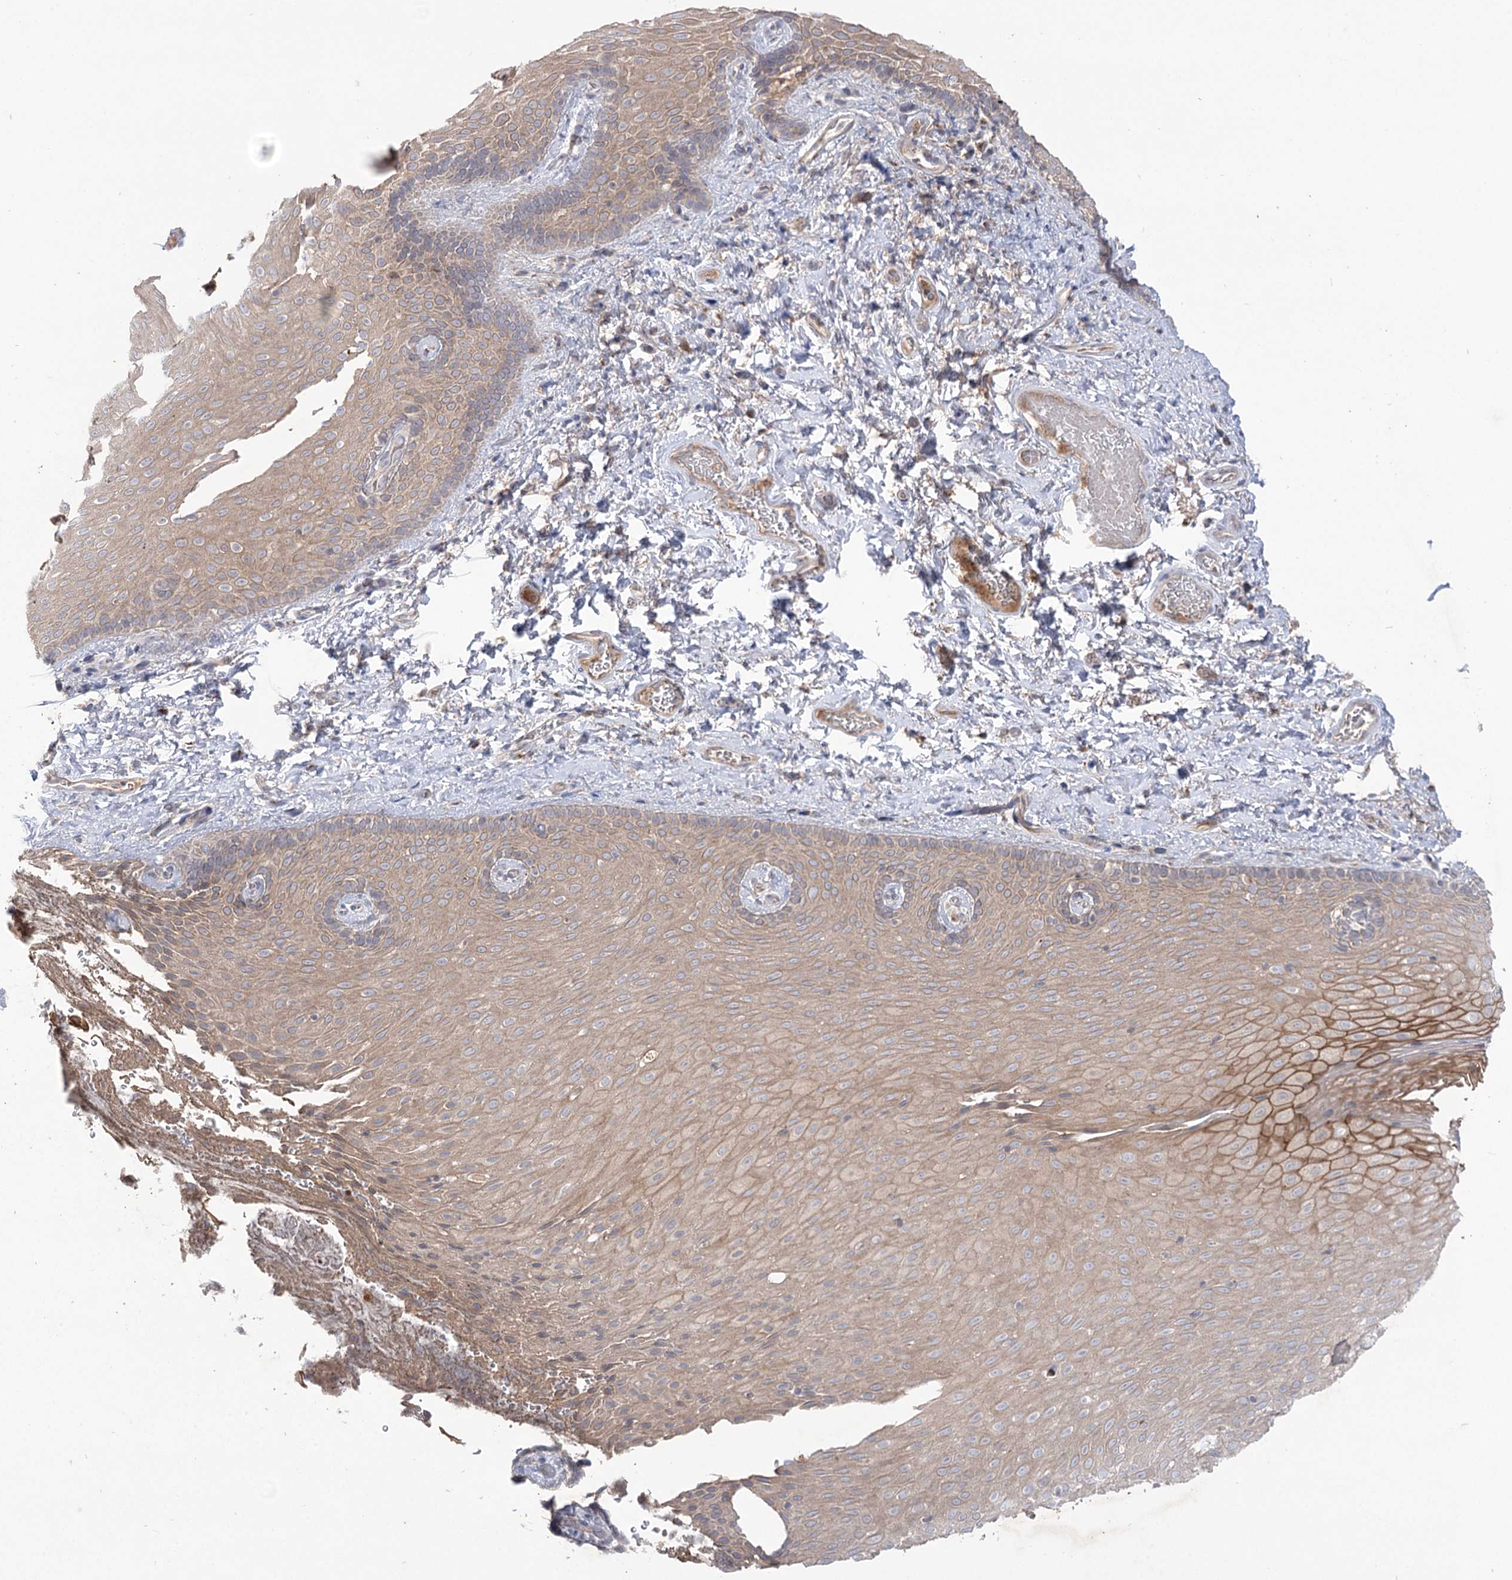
{"staining": {"intensity": "moderate", "quantity": ">75%", "location": "cytoplasmic/membranous"}, "tissue": "skin", "cell_type": "Epidermal cells", "image_type": "normal", "snomed": [{"axis": "morphology", "description": "Normal tissue, NOS"}, {"axis": "topography", "description": "Anal"}], "caption": "Immunohistochemical staining of normal human skin displays >75% levels of moderate cytoplasmic/membranous protein staining in about >75% of epidermal cells. The staining was performed using DAB to visualize the protein expression in brown, while the nuclei were stained in blue with hematoxylin (Magnification: 20x).", "gene": "GBF1", "patient": {"sex": "male", "age": 69}}